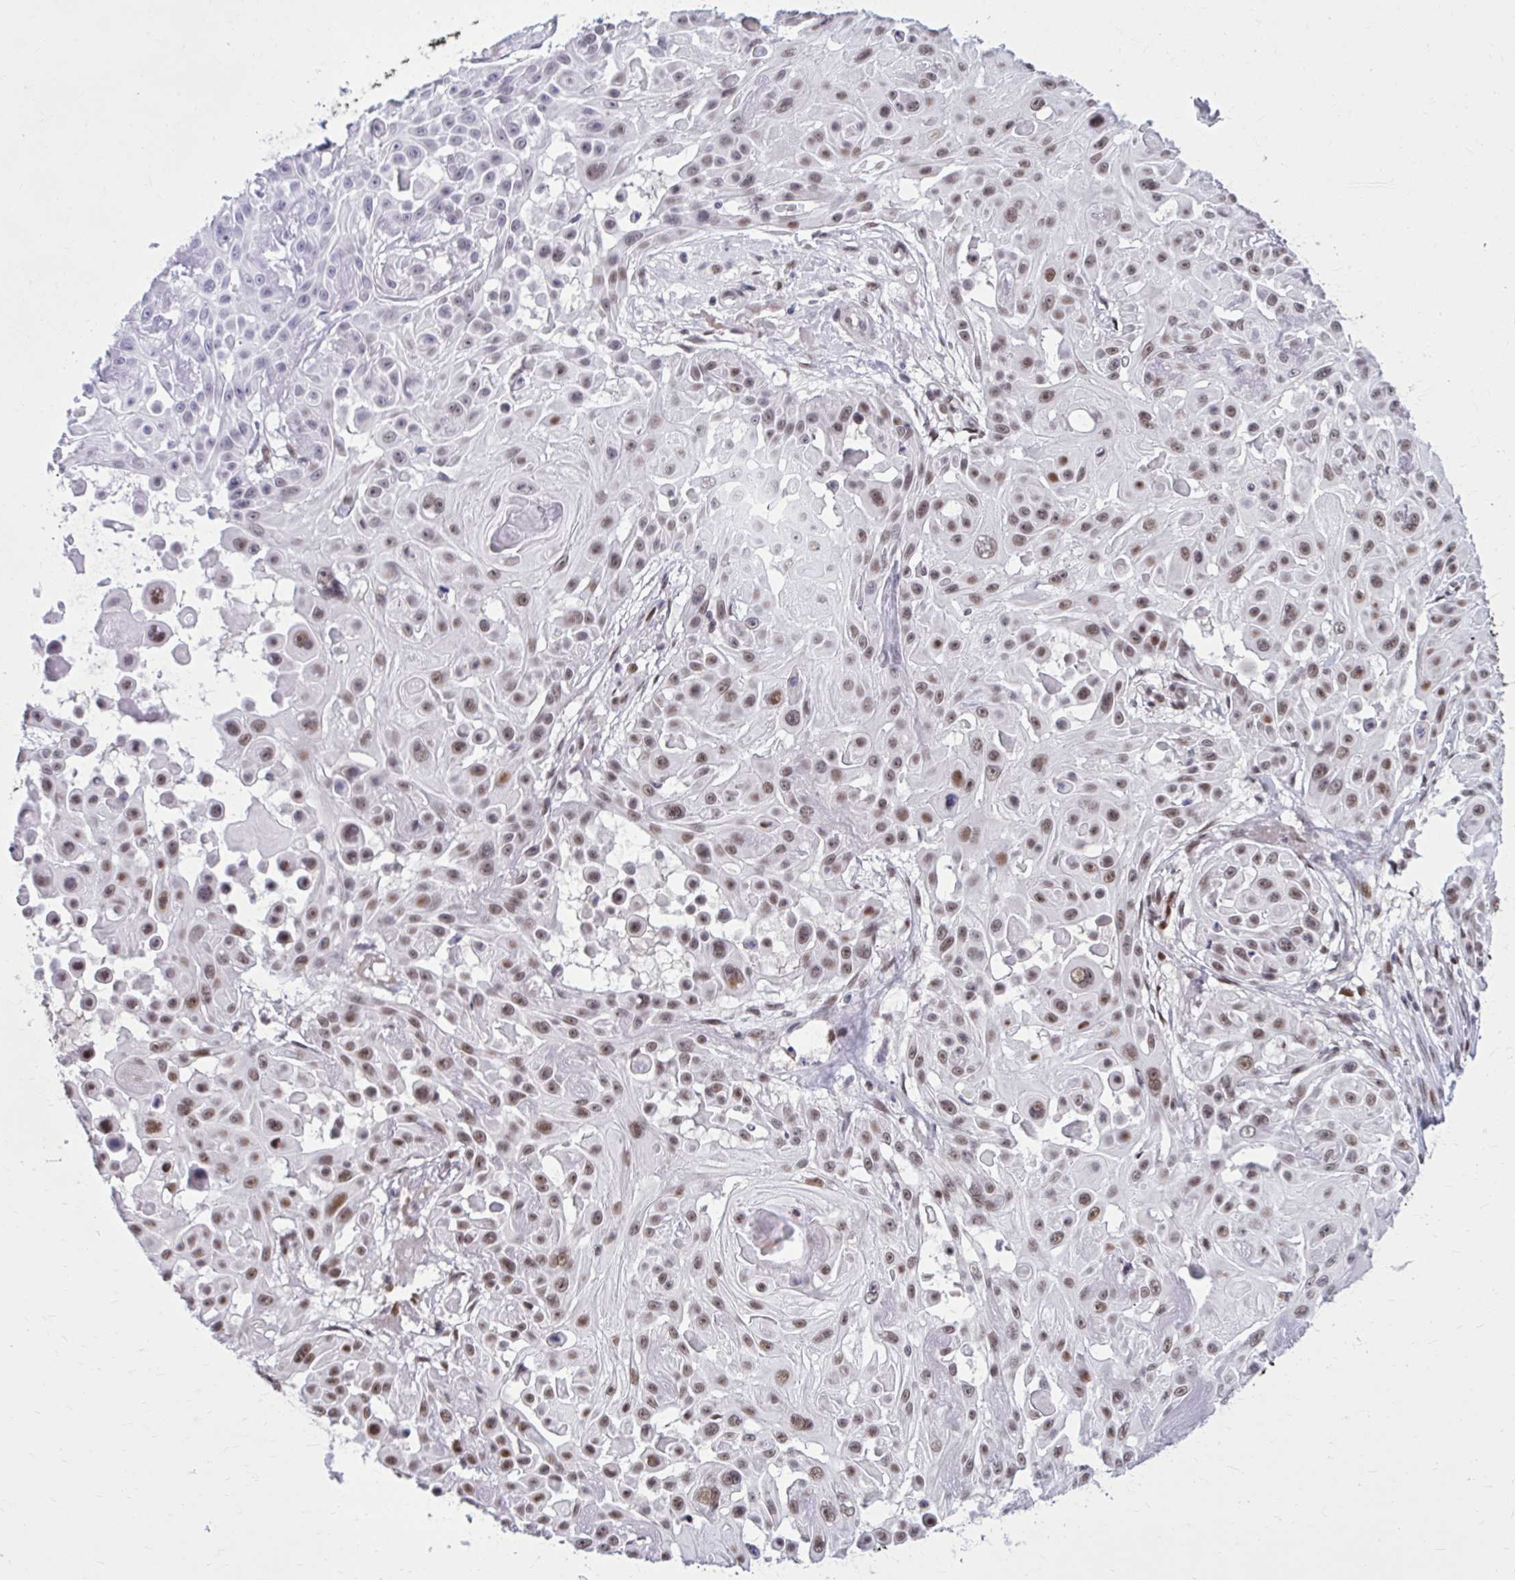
{"staining": {"intensity": "moderate", "quantity": ">75%", "location": "nuclear"}, "tissue": "skin cancer", "cell_type": "Tumor cells", "image_type": "cancer", "snomed": [{"axis": "morphology", "description": "Squamous cell carcinoma, NOS"}, {"axis": "topography", "description": "Skin"}], "caption": "High-magnification brightfield microscopy of skin squamous cell carcinoma stained with DAB (3,3'-diaminobenzidine) (brown) and counterstained with hematoxylin (blue). tumor cells exhibit moderate nuclear positivity is appreciated in about>75% of cells.", "gene": "PSME4", "patient": {"sex": "male", "age": 91}}